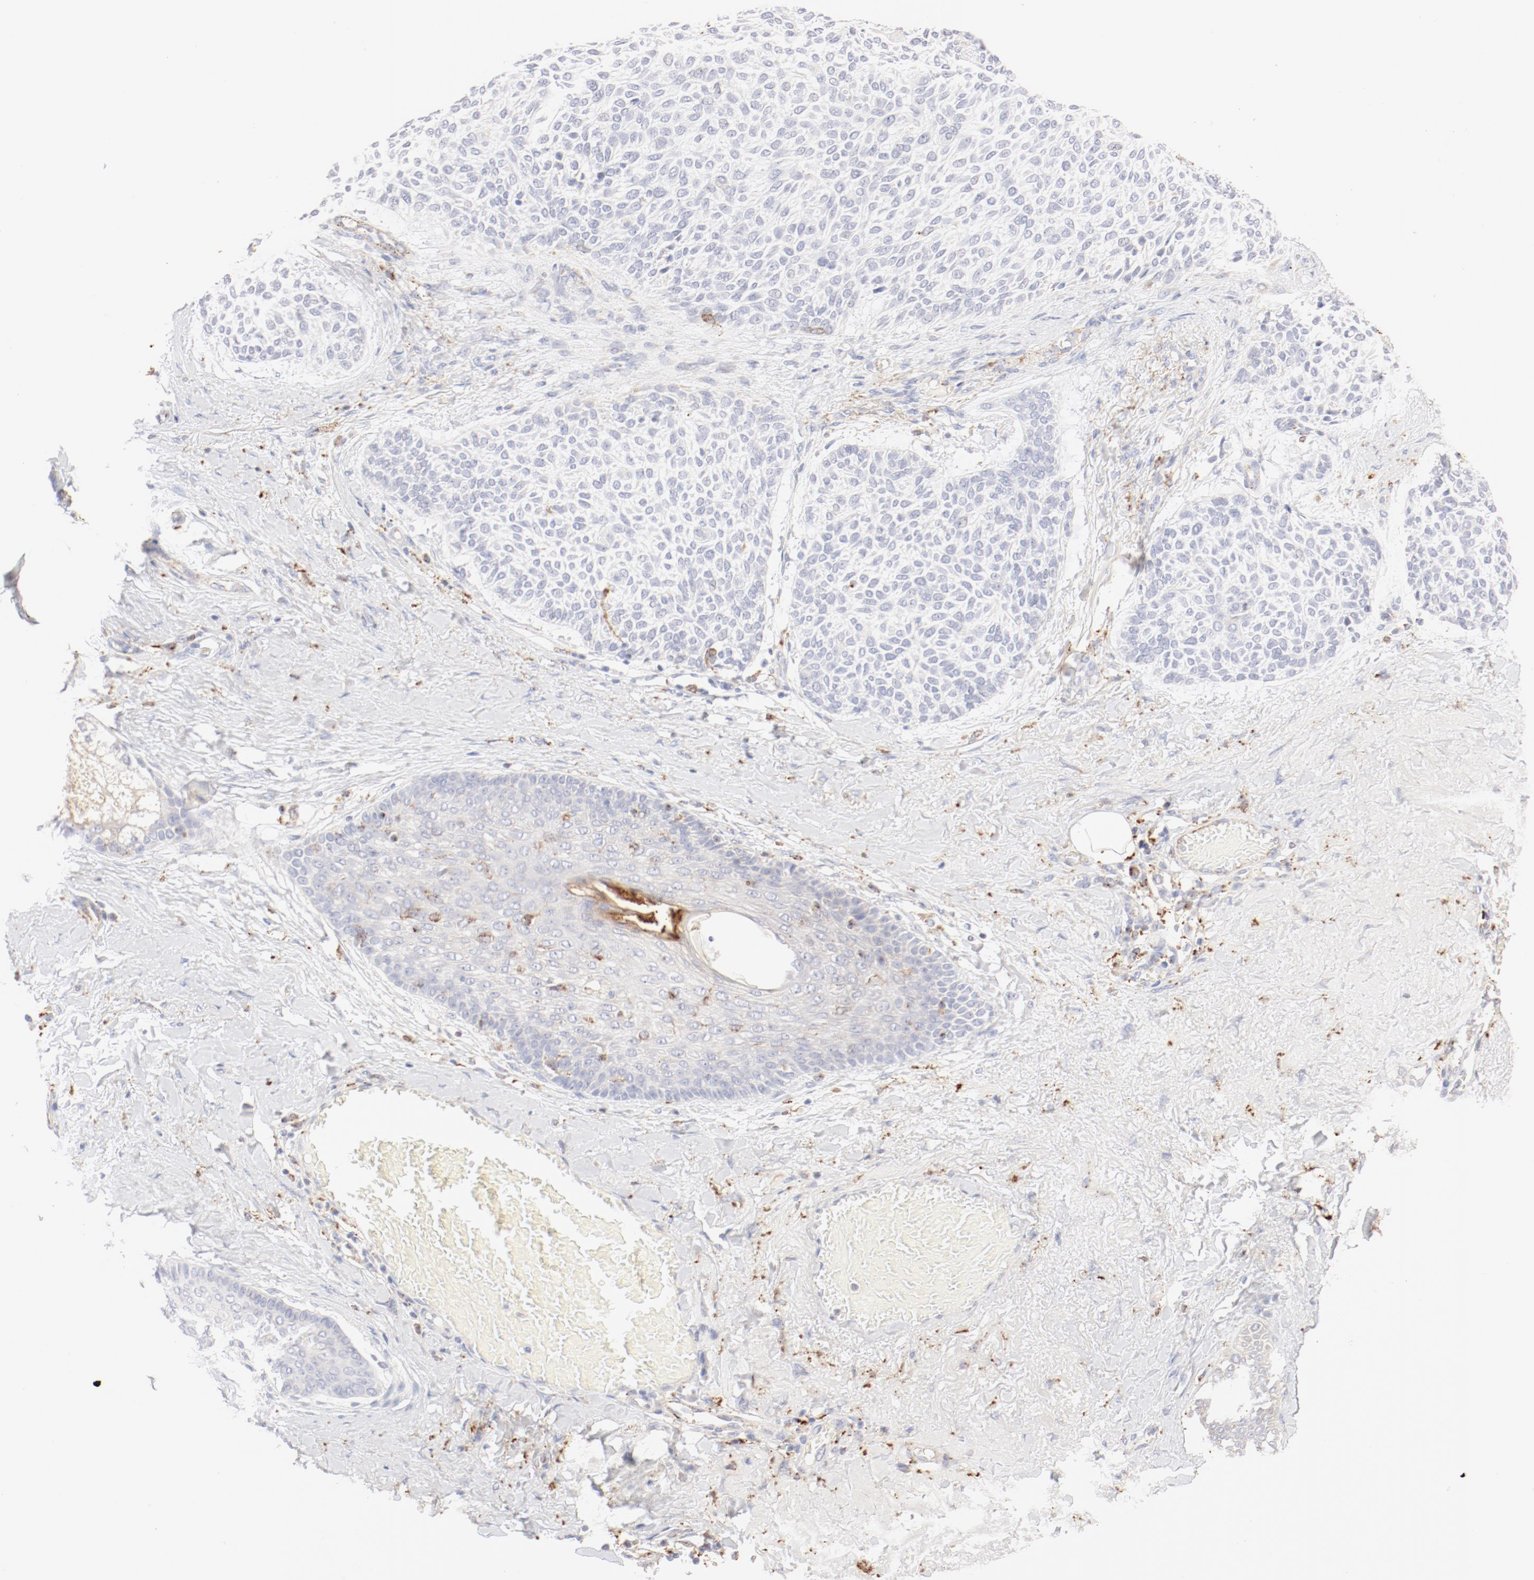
{"staining": {"intensity": "negative", "quantity": "none", "location": "none"}, "tissue": "skin cancer", "cell_type": "Tumor cells", "image_type": "cancer", "snomed": [{"axis": "morphology", "description": "Normal tissue, NOS"}, {"axis": "morphology", "description": "Basal cell carcinoma"}, {"axis": "topography", "description": "Skin"}], "caption": "DAB (3,3'-diaminobenzidine) immunohistochemical staining of basal cell carcinoma (skin) shows no significant expression in tumor cells.", "gene": "CTSH", "patient": {"sex": "female", "age": 70}}